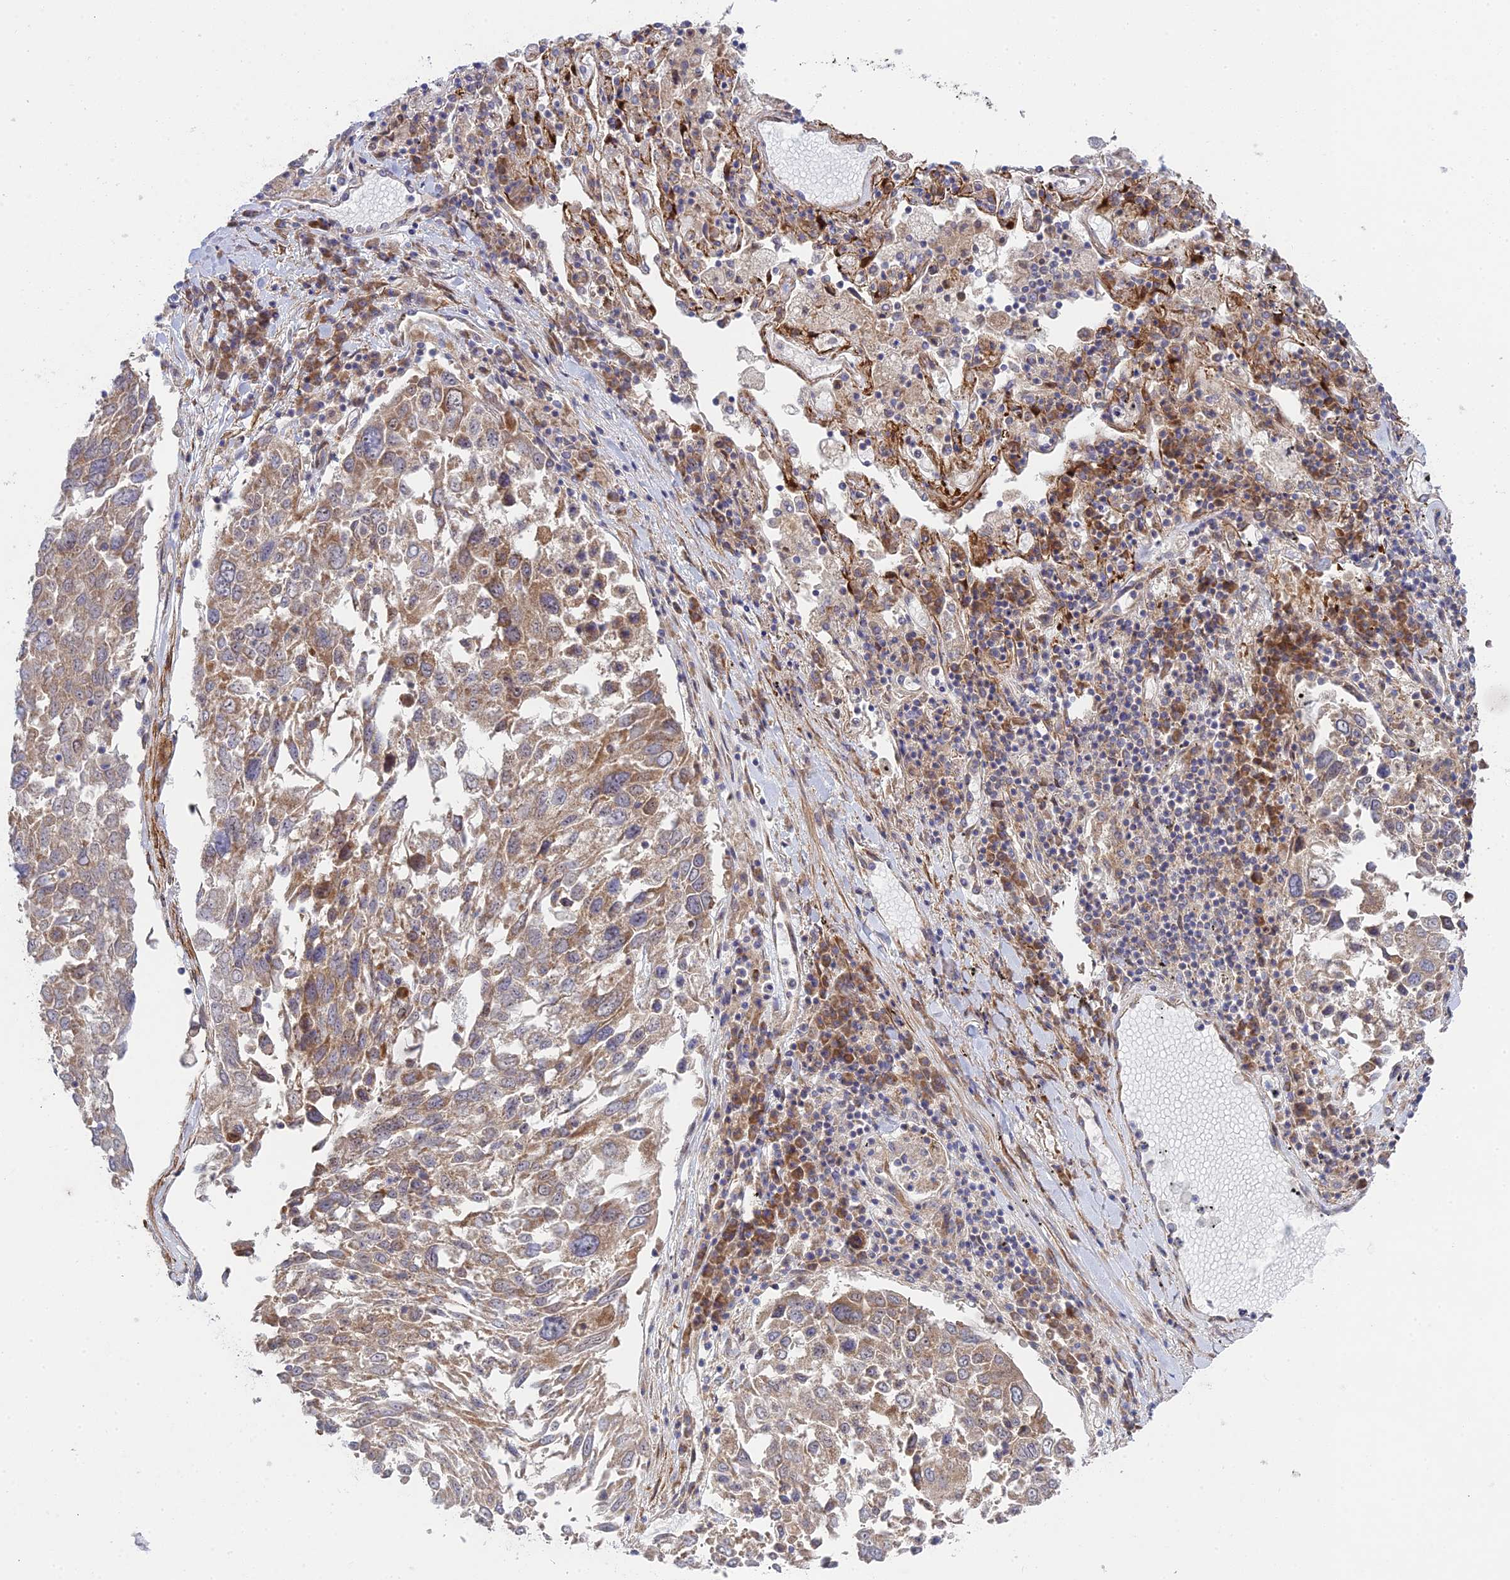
{"staining": {"intensity": "moderate", "quantity": ">75%", "location": "cytoplasmic/membranous"}, "tissue": "lung cancer", "cell_type": "Tumor cells", "image_type": "cancer", "snomed": [{"axis": "morphology", "description": "Squamous cell carcinoma, NOS"}, {"axis": "topography", "description": "Lung"}], "caption": "Squamous cell carcinoma (lung) stained with immunohistochemistry (IHC) shows moderate cytoplasmic/membranous staining in approximately >75% of tumor cells.", "gene": "INCA1", "patient": {"sex": "male", "age": 65}}